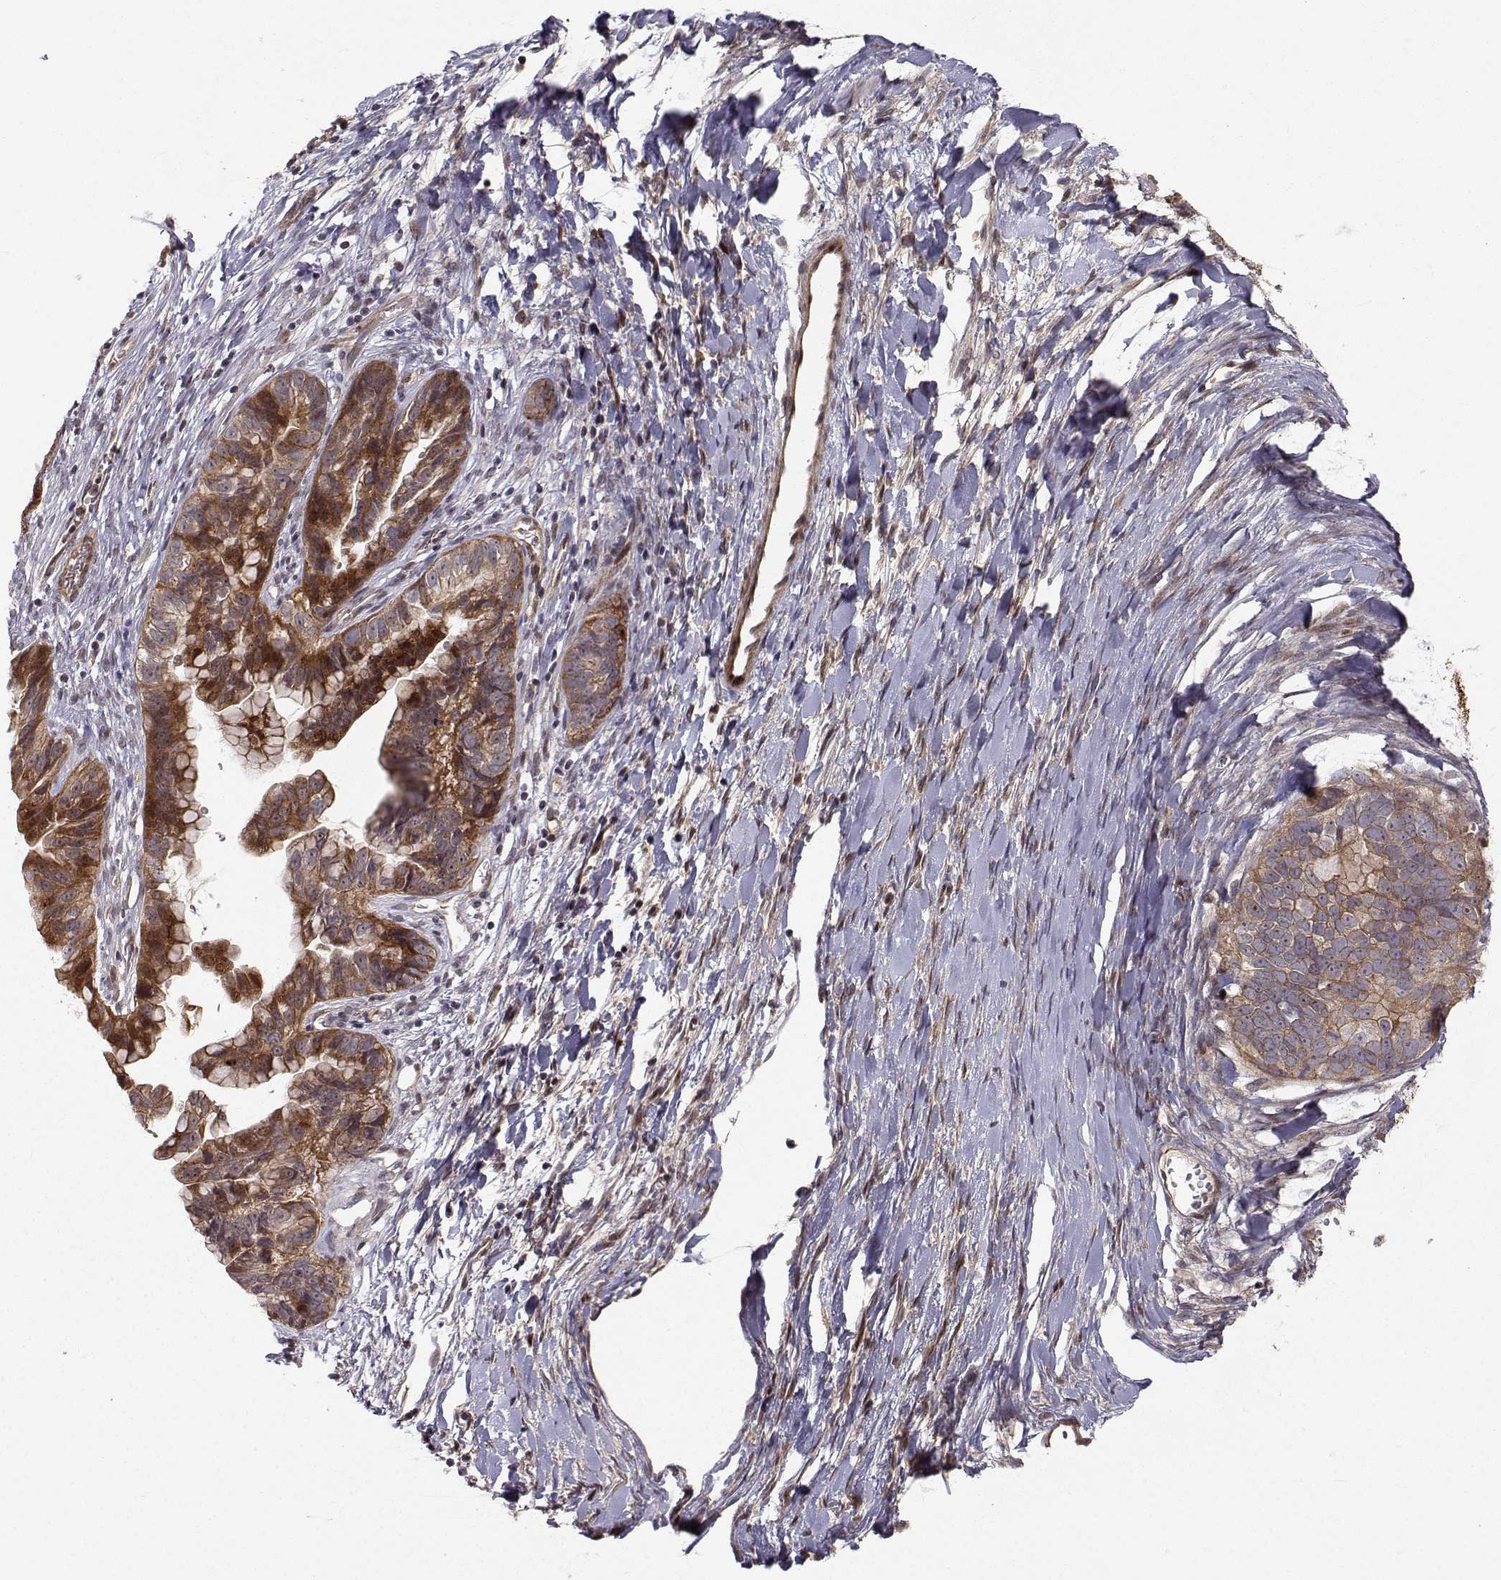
{"staining": {"intensity": "strong", "quantity": "25%-75%", "location": "cytoplasmic/membranous"}, "tissue": "ovarian cancer", "cell_type": "Tumor cells", "image_type": "cancer", "snomed": [{"axis": "morphology", "description": "Cystadenocarcinoma, mucinous, NOS"}, {"axis": "topography", "description": "Ovary"}], "caption": "This is an image of immunohistochemistry (IHC) staining of ovarian mucinous cystadenocarcinoma, which shows strong staining in the cytoplasmic/membranous of tumor cells.", "gene": "APC", "patient": {"sex": "female", "age": 76}}